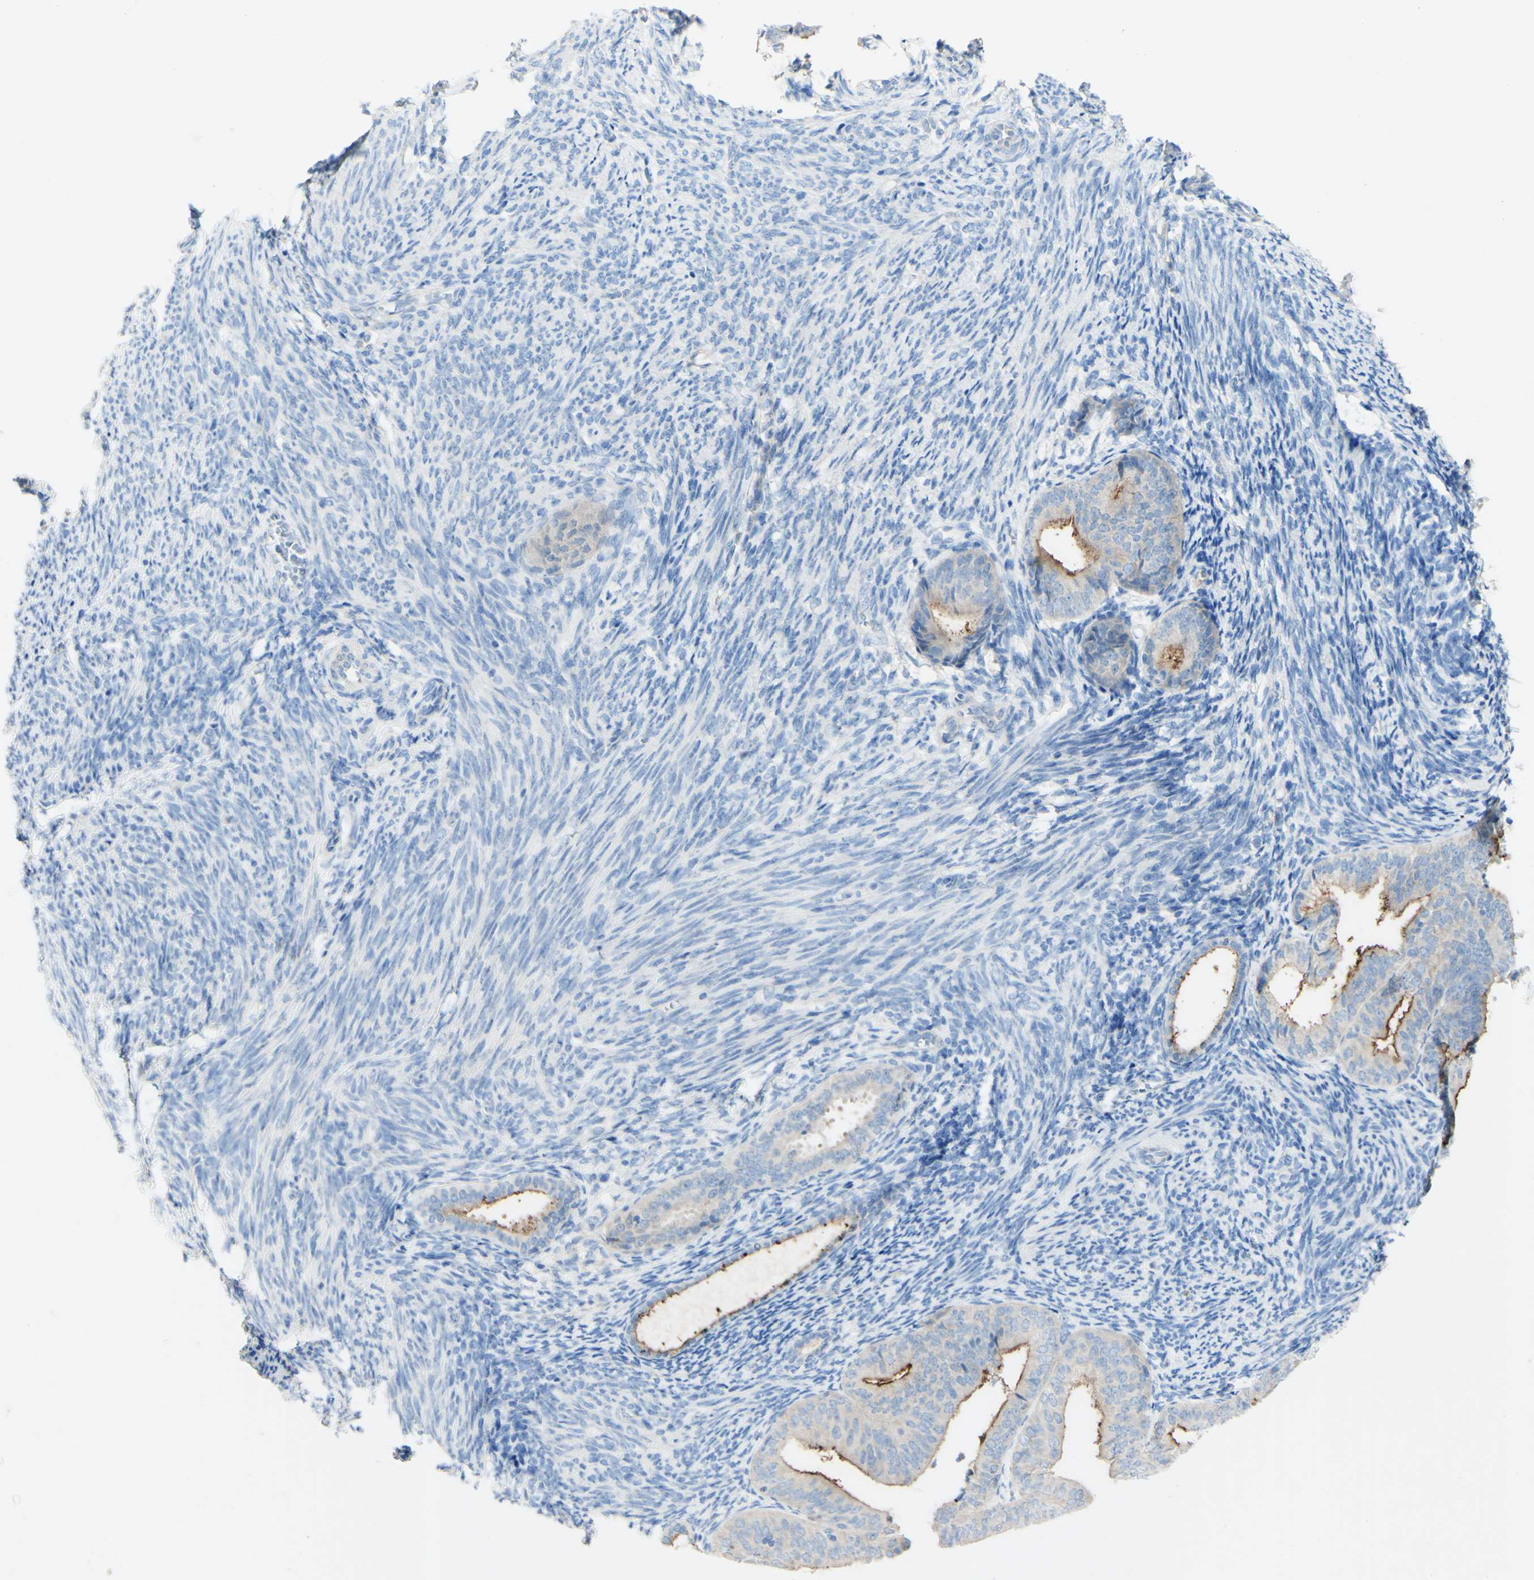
{"staining": {"intensity": "moderate", "quantity": "25%-75%", "location": "cytoplasmic/membranous"}, "tissue": "endometrial cancer", "cell_type": "Tumor cells", "image_type": "cancer", "snomed": [{"axis": "morphology", "description": "Adenocarcinoma, NOS"}, {"axis": "topography", "description": "Endometrium"}], "caption": "This histopathology image demonstrates immunohistochemistry (IHC) staining of human adenocarcinoma (endometrial), with medium moderate cytoplasmic/membranous staining in approximately 25%-75% of tumor cells.", "gene": "FGF4", "patient": {"sex": "female", "age": 63}}